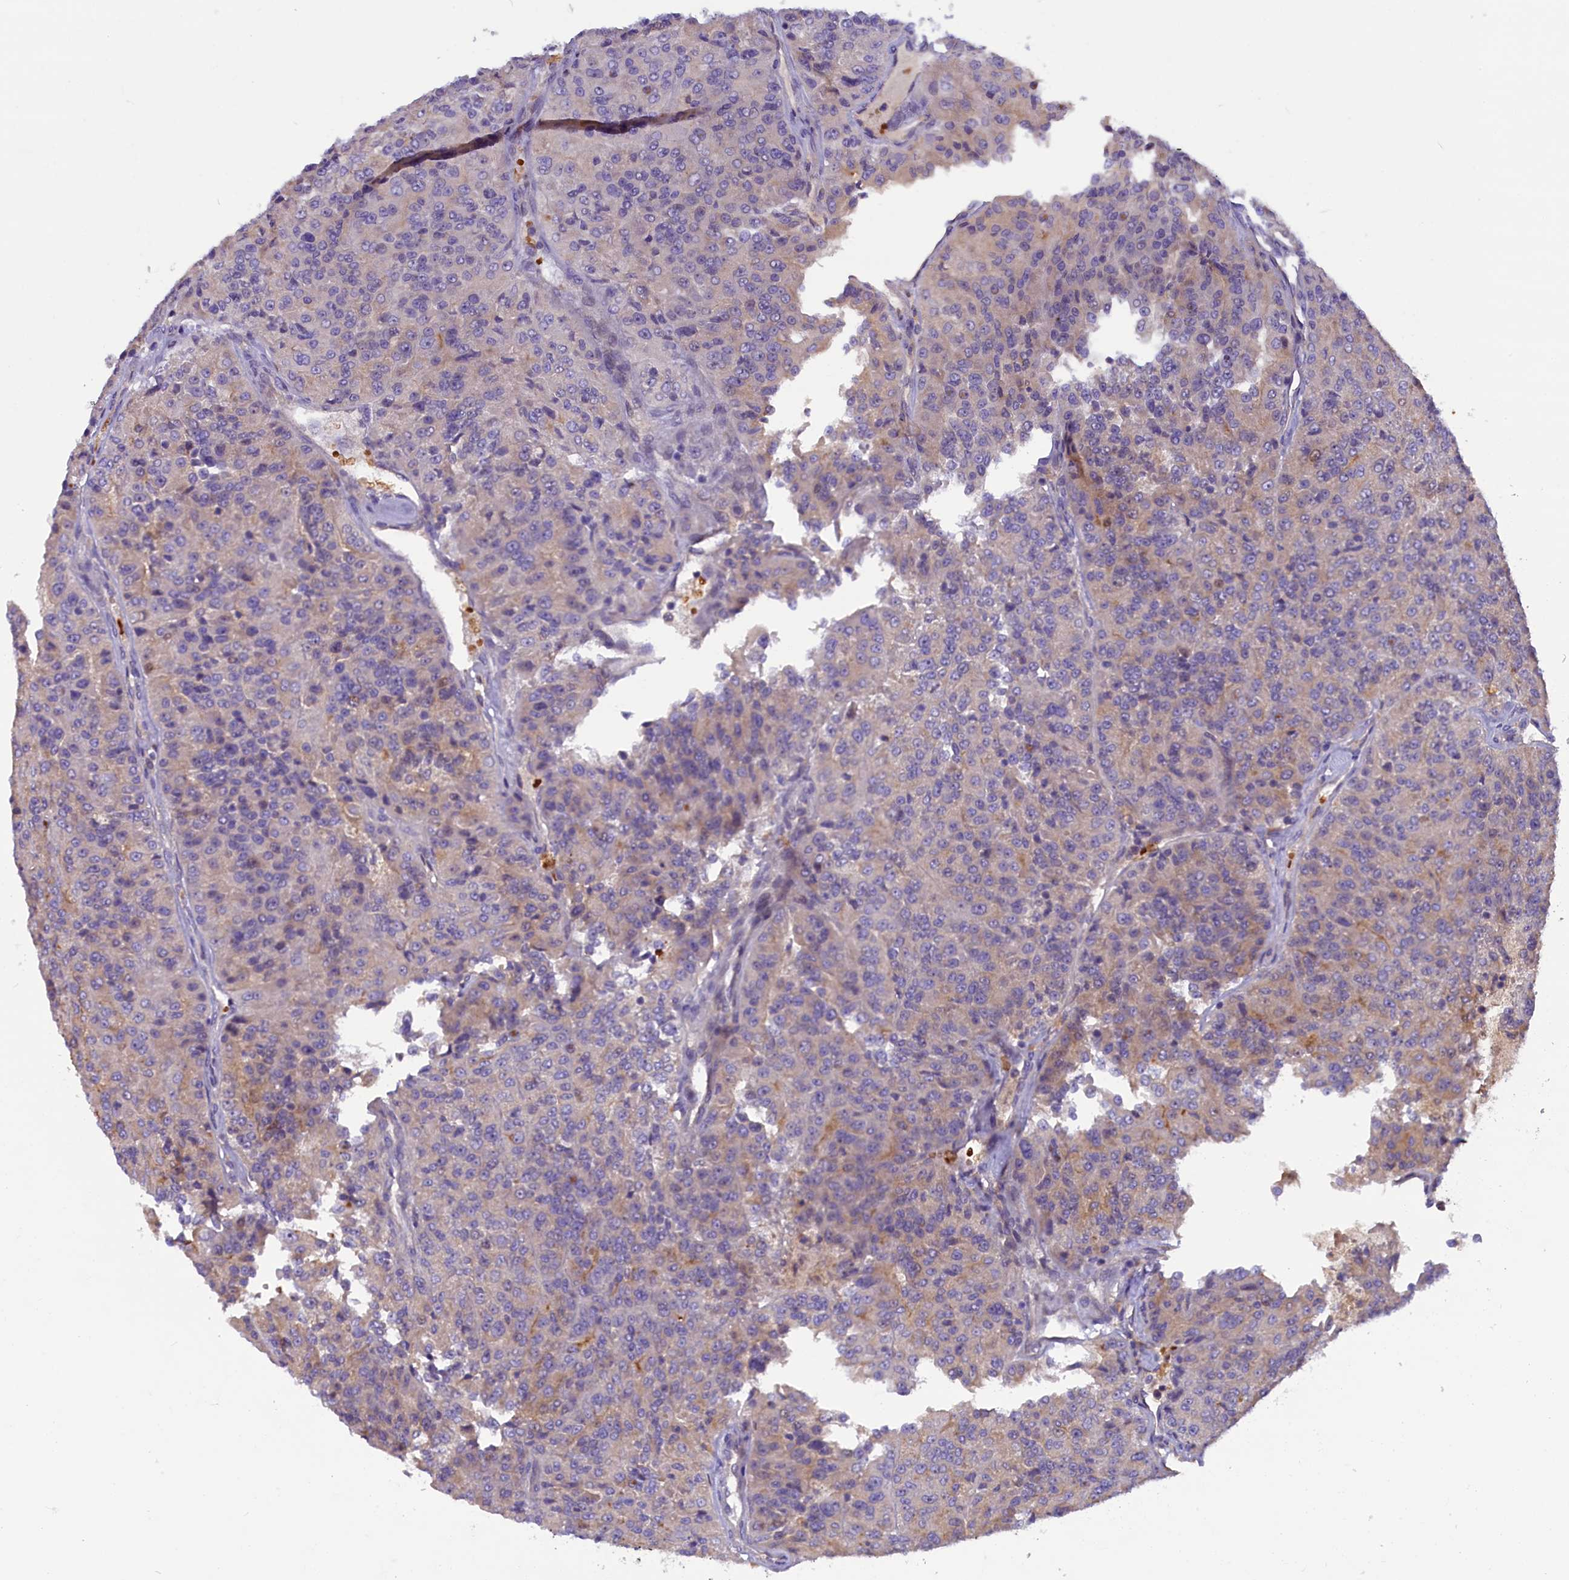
{"staining": {"intensity": "weak", "quantity": "25%-75%", "location": "cytoplasmic/membranous"}, "tissue": "renal cancer", "cell_type": "Tumor cells", "image_type": "cancer", "snomed": [{"axis": "morphology", "description": "Adenocarcinoma, NOS"}, {"axis": "topography", "description": "Kidney"}], "caption": "Protein staining of renal cancer tissue demonstrates weak cytoplasmic/membranous positivity in approximately 25%-75% of tumor cells. Using DAB (3,3'-diaminobenzidine) (brown) and hematoxylin (blue) stains, captured at high magnification using brightfield microscopy.", "gene": "CCDC9B", "patient": {"sex": "female", "age": 63}}